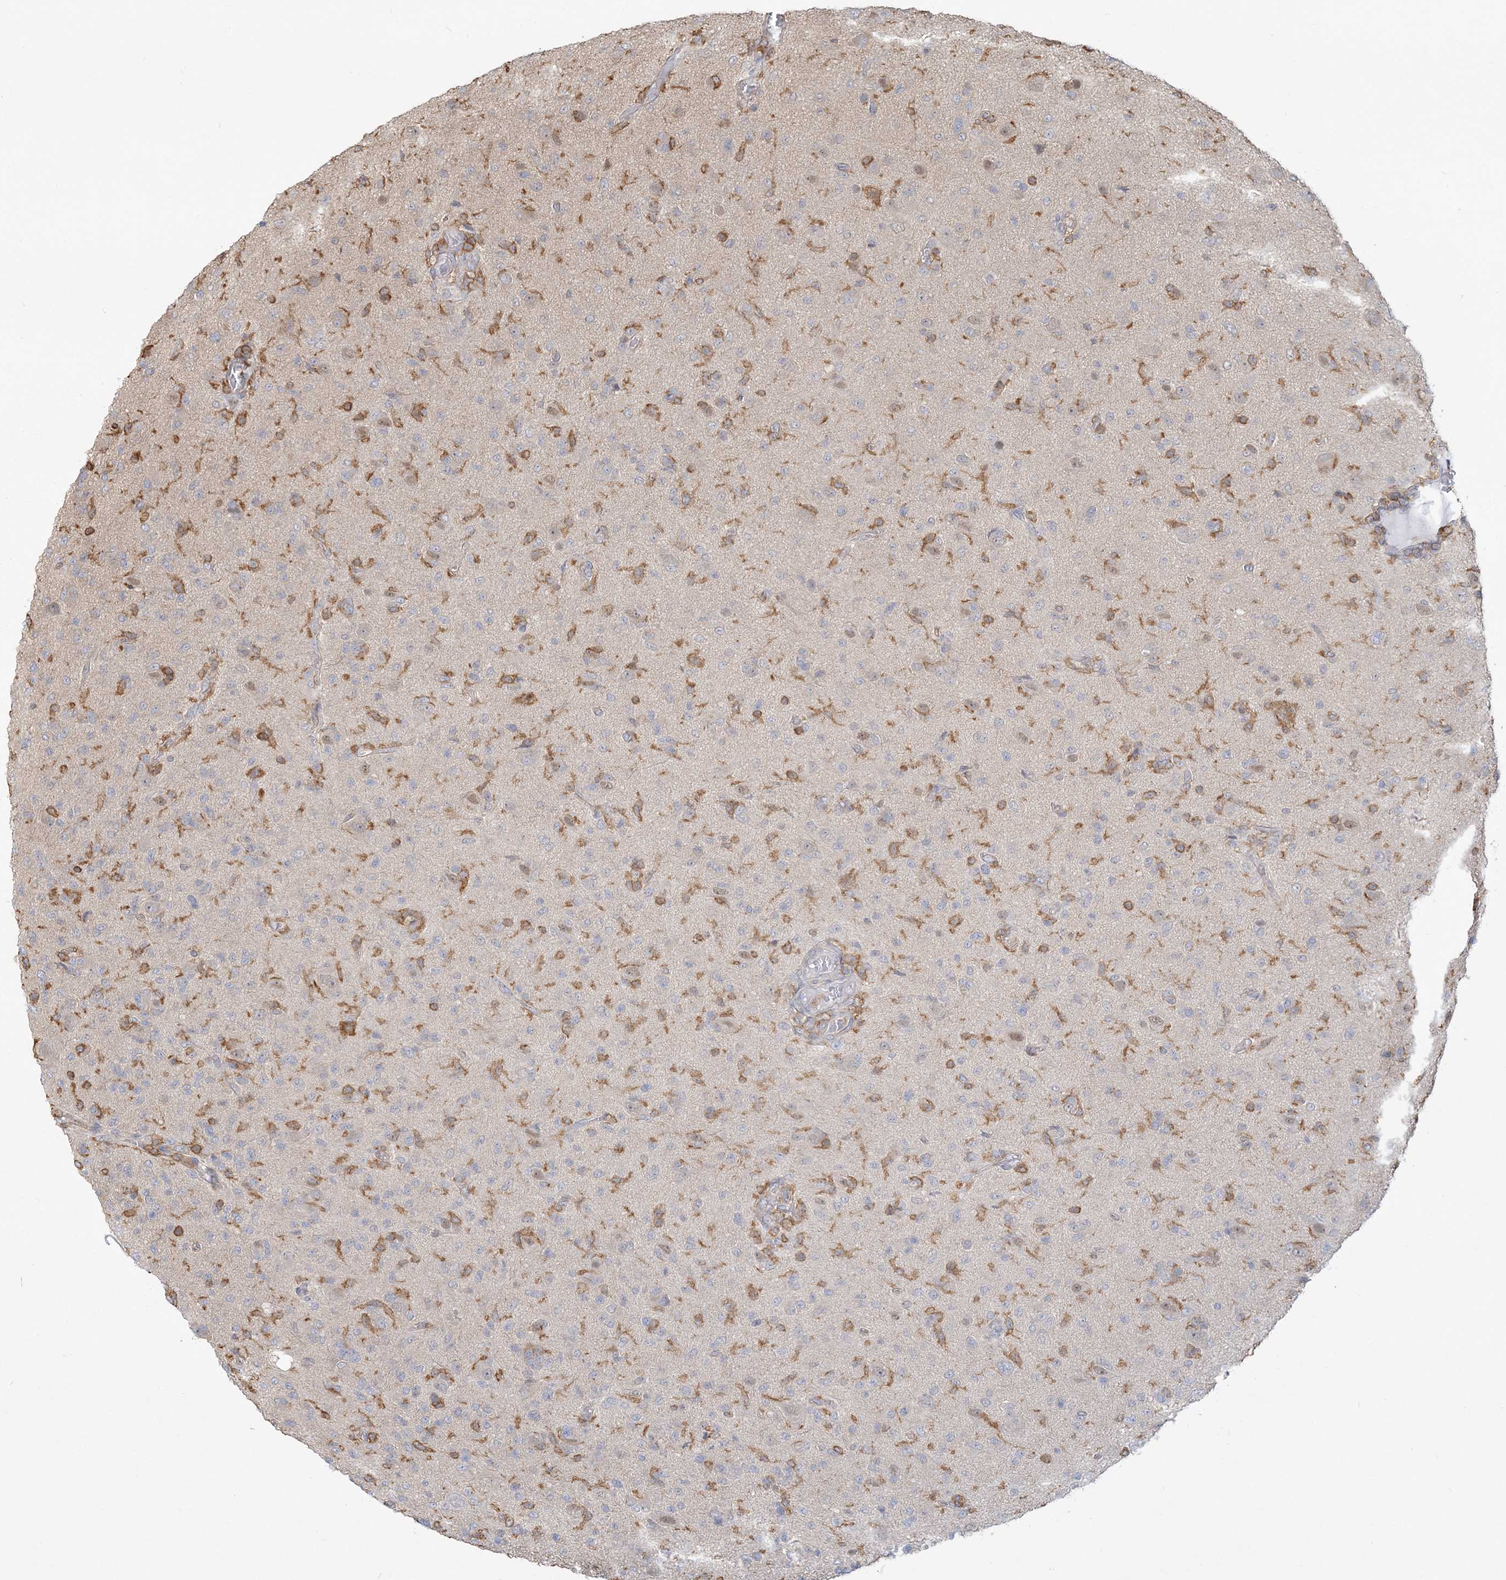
{"staining": {"intensity": "negative", "quantity": "none", "location": "none"}, "tissue": "glioma", "cell_type": "Tumor cells", "image_type": "cancer", "snomed": [{"axis": "morphology", "description": "Glioma, malignant, High grade"}, {"axis": "topography", "description": "Brain"}], "caption": "The histopathology image demonstrates no significant expression in tumor cells of malignant glioma (high-grade).", "gene": "ANKS1A", "patient": {"sex": "female", "age": 57}}